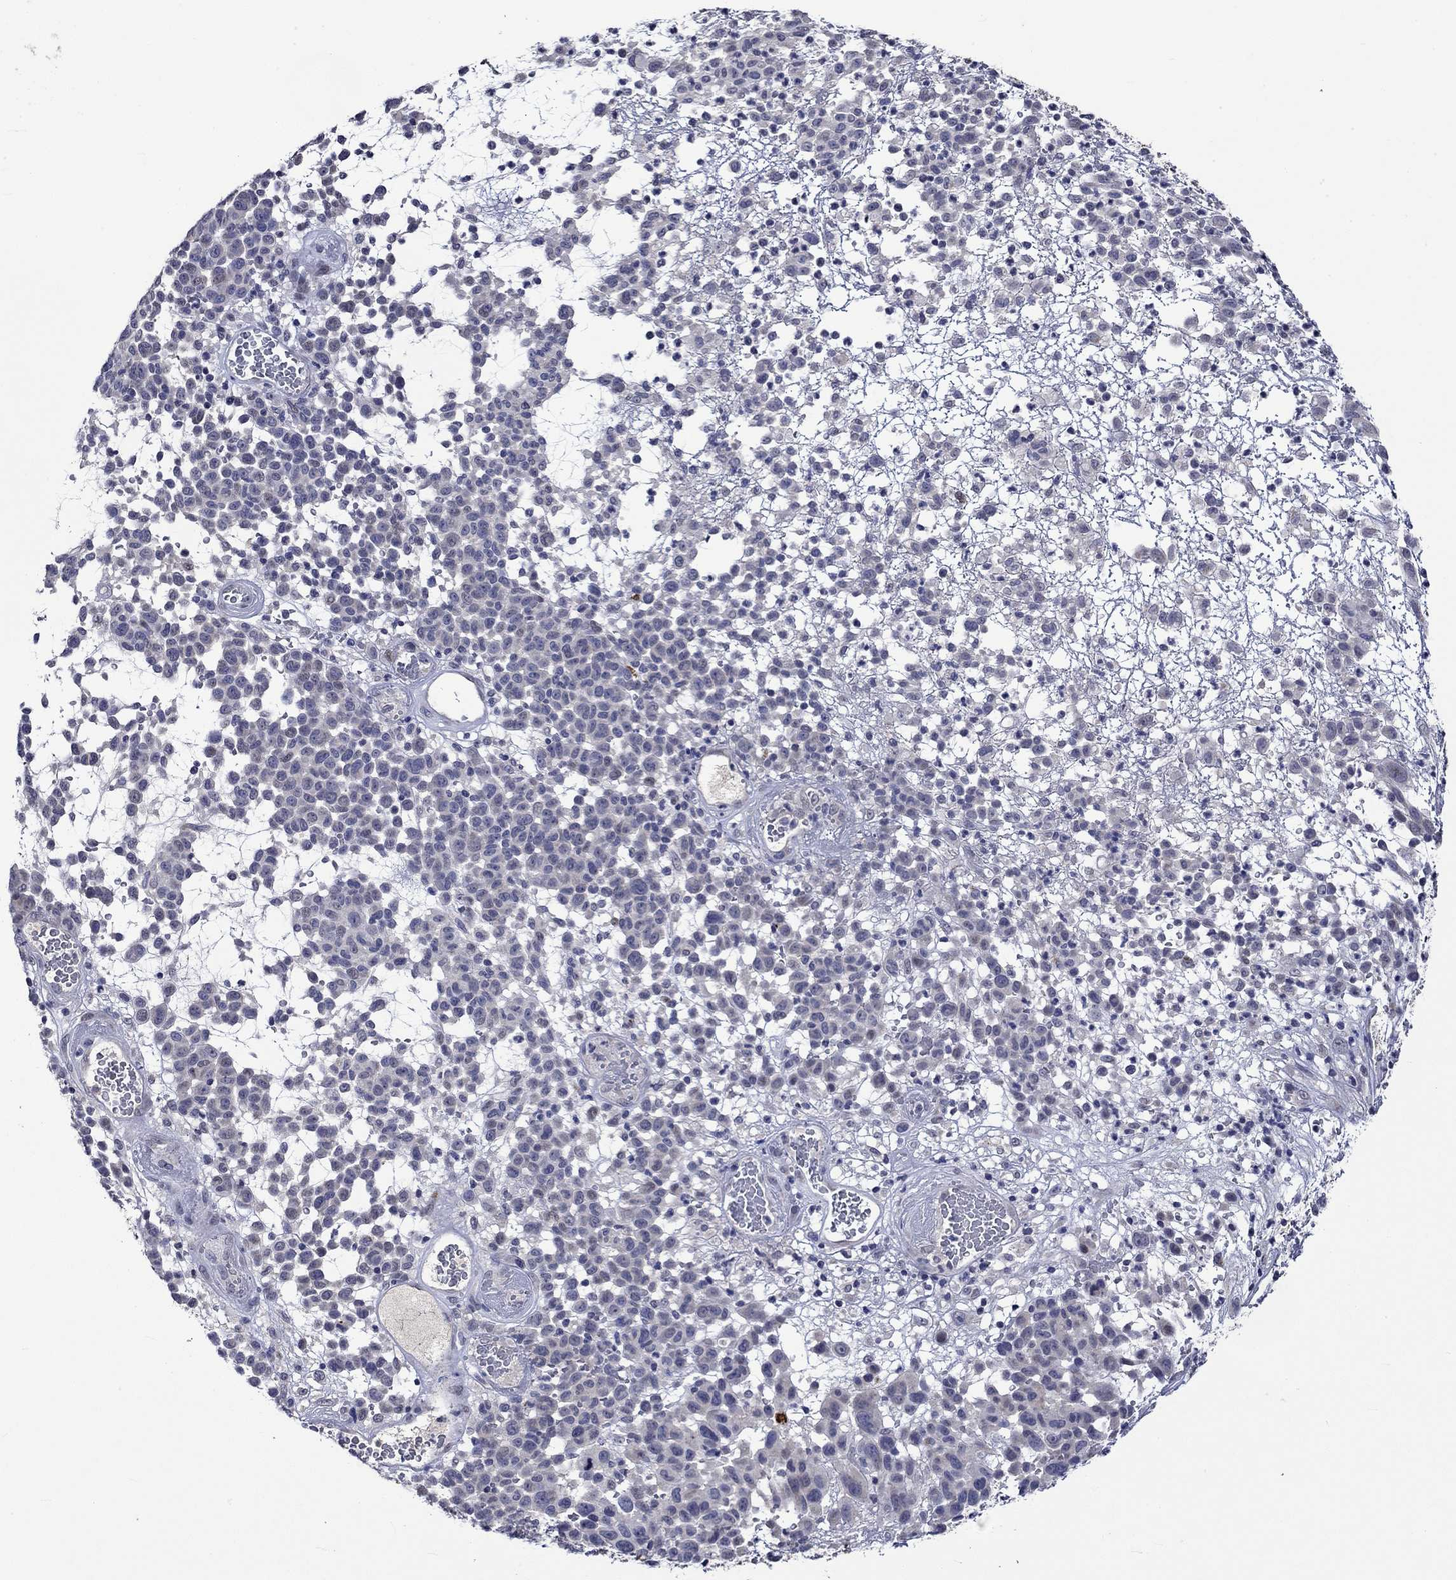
{"staining": {"intensity": "negative", "quantity": "none", "location": "none"}, "tissue": "melanoma", "cell_type": "Tumor cells", "image_type": "cancer", "snomed": [{"axis": "morphology", "description": "Malignant melanoma, NOS"}, {"axis": "topography", "description": "Skin"}], "caption": "Immunohistochemical staining of human malignant melanoma exhibits no significant staining in tumor cells.", "gene": "DDX3Y", "patient": {"sex": "male", "age": 59}}